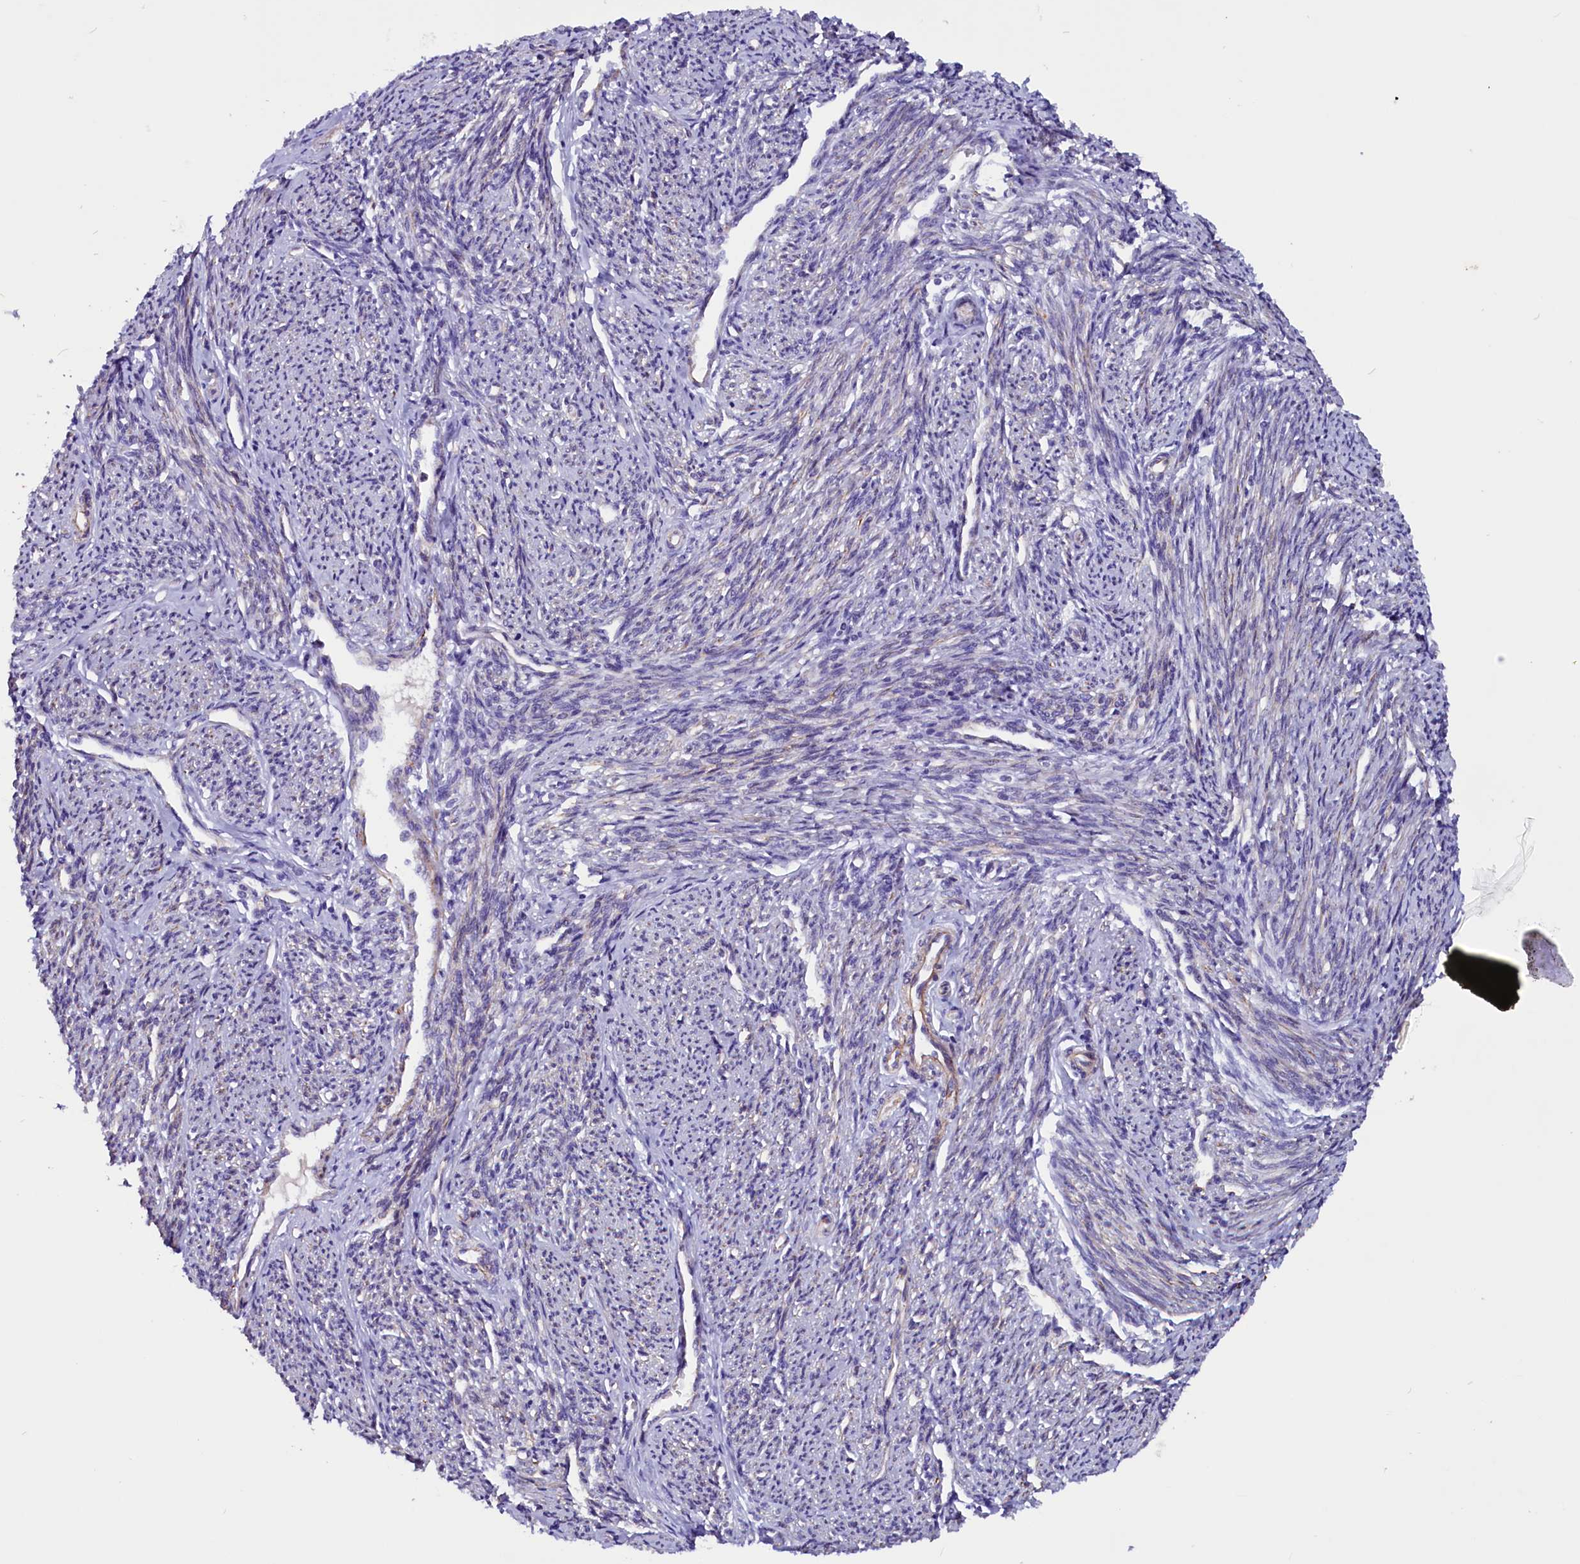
{"staining": {"intensity": "moderate", "quantity": "25%-75%", "location": "cytoplasmic/membranous"}, "tissue": "smooth muscle", "cell_type": "Smooth muscle cells", "image_type": "normal", "snomed": [{"axis": "morphology", "description": "Normal tissue, NOS"}, {"axis": "topography", "description": "Smooth muscle"}, {"axis": "topography", "description": "Uterus"}], "caption": "Immunohistochemical staining of benign human smooth muscle reveals moderate cytoplasmic/membranous protein staining in approximately 25%-75% of smooth muscle cells. (DAB (3,3'-diaminobenzidine) = brown stain, brightfield microscopy at high magnification).", "gene": "ZNF749", "patient": {"sex": "female", "age": 59}}